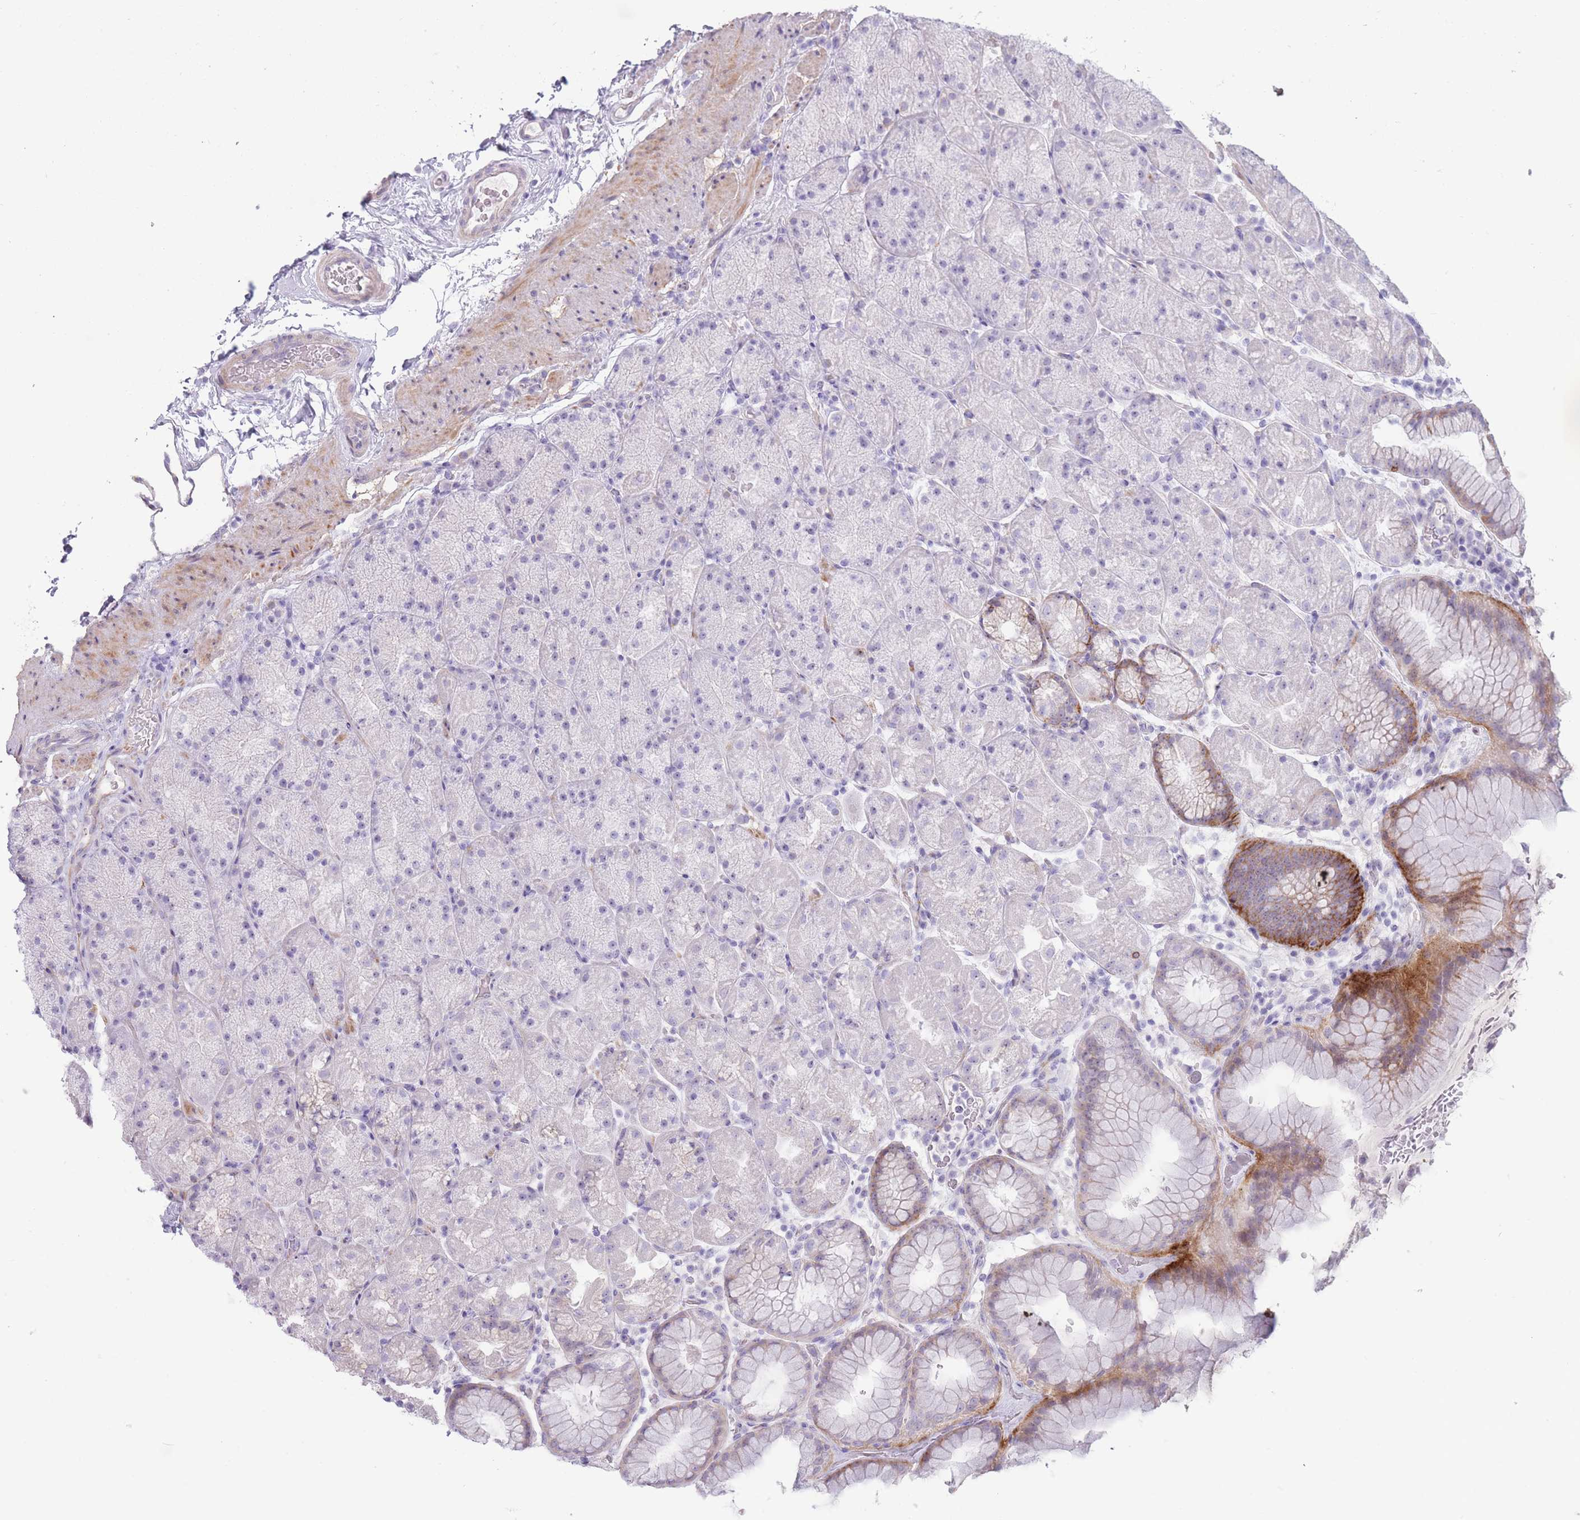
{"staining": {"intensity": "moderate", "quantity": "<25%", "location": "cytoplasmic/membranous"}, "tissue": "stomach", "cell_type": "Glandular cells", "image_type": "normal", "snomed": [{"axis": "morphology", "description": "Normal tissue, NOS"}, {"axis": "topography", "description": "Stomach, upper"}, {"axis": "topography", "description": "Stomach, lower"}], "caption": "A low amount of moderate cytoplasmic/membranous expression is present in about <25% of glandular cells in unremarkable stomach.", "gene": "UTP14A", "patient": {"sex": "male", "age": 67}}